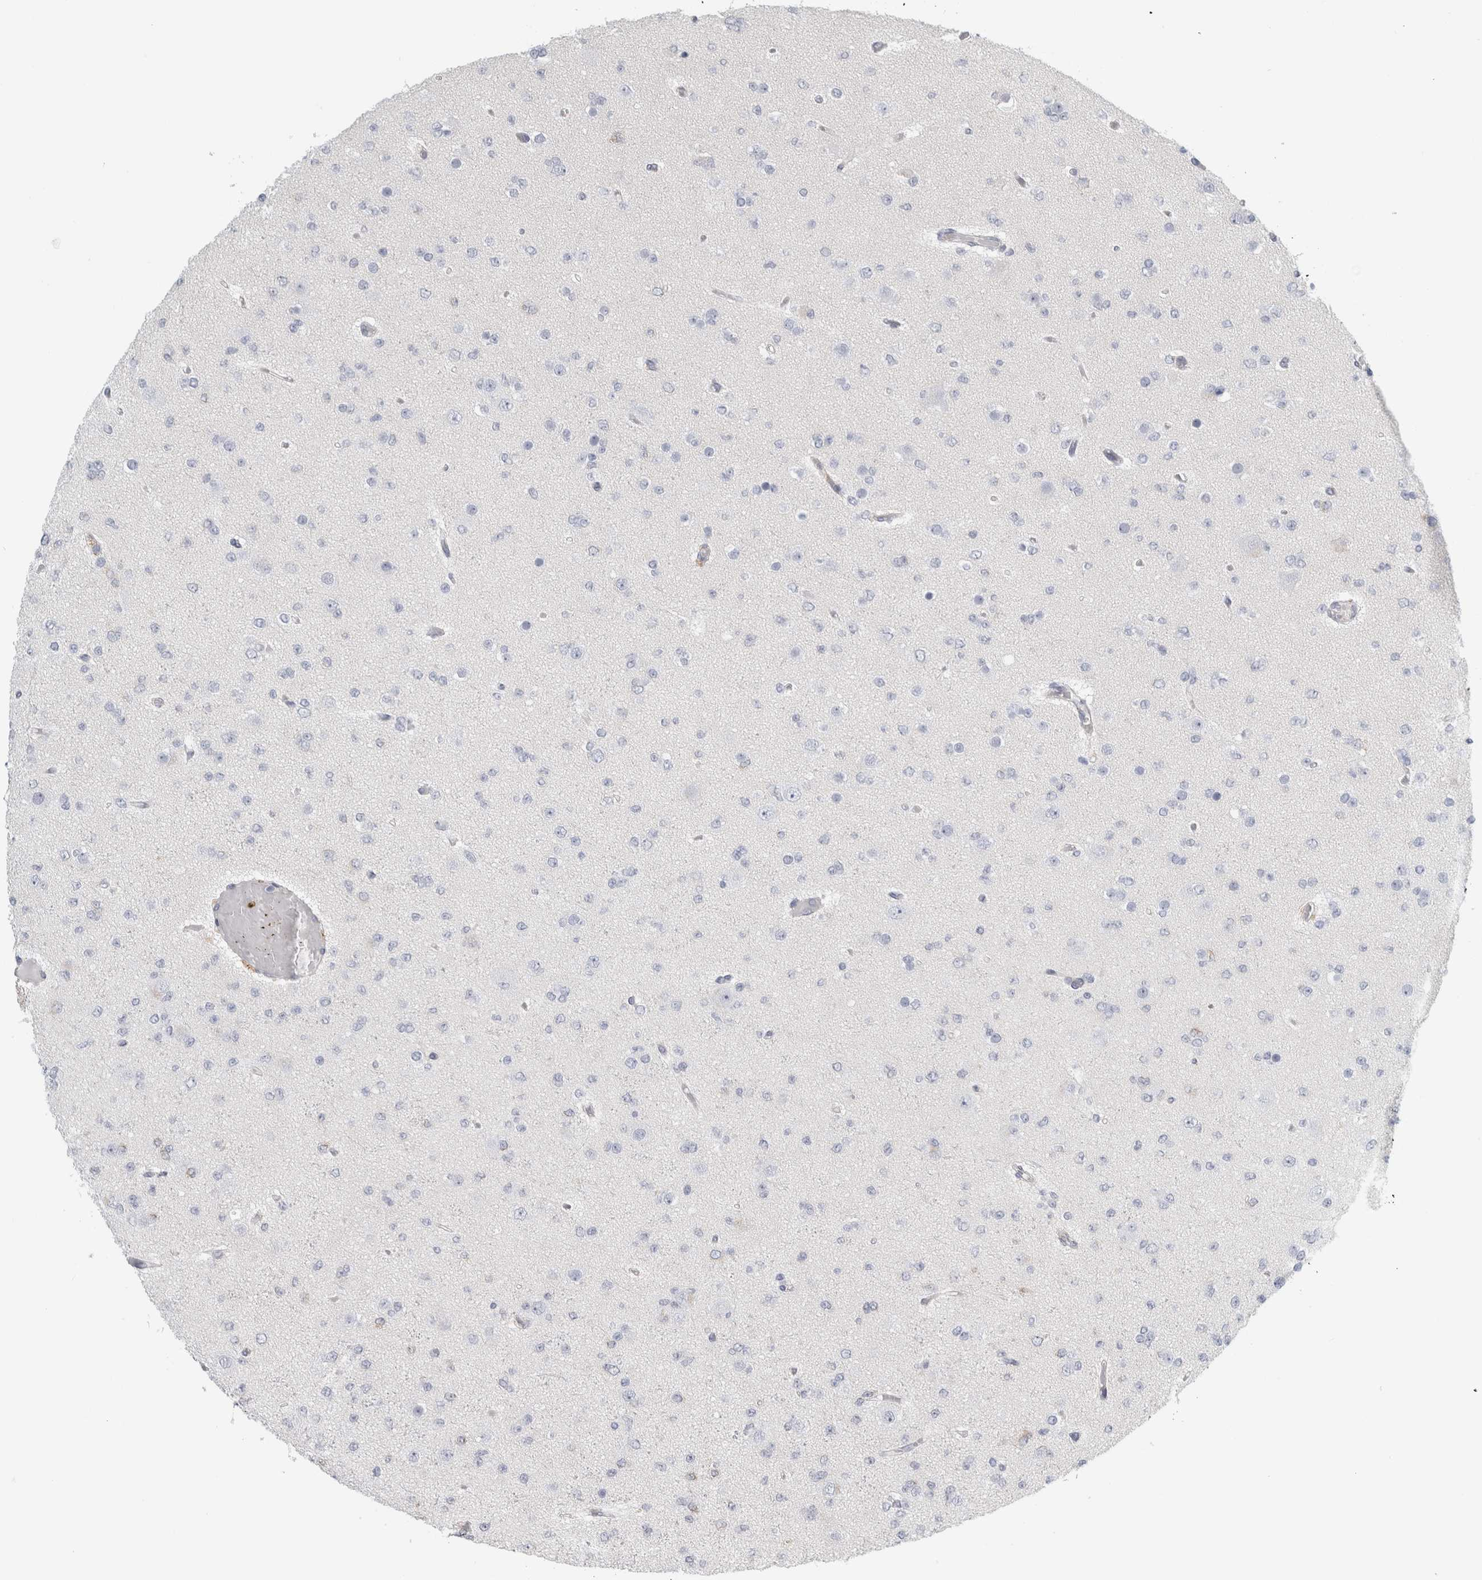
{"staining": {"intensity": "negative", "quantity": "none", "location": "none"}, "tissue": "glioma", "cell_type": "Tumor cells", "image_type": "cancer", "snomed": [{"axis": "morphology", "description": "Glioma, malignant, Low grade"}, {"axis": "topography", "description": "Brain"}], "caption": "IHC photomicrograph of human glioma stained for a protein (brown), which demonstrates no positivity in tumor cells.", "gene": "B3GNT3", "patient": {"sex": "female", "age": 22}}